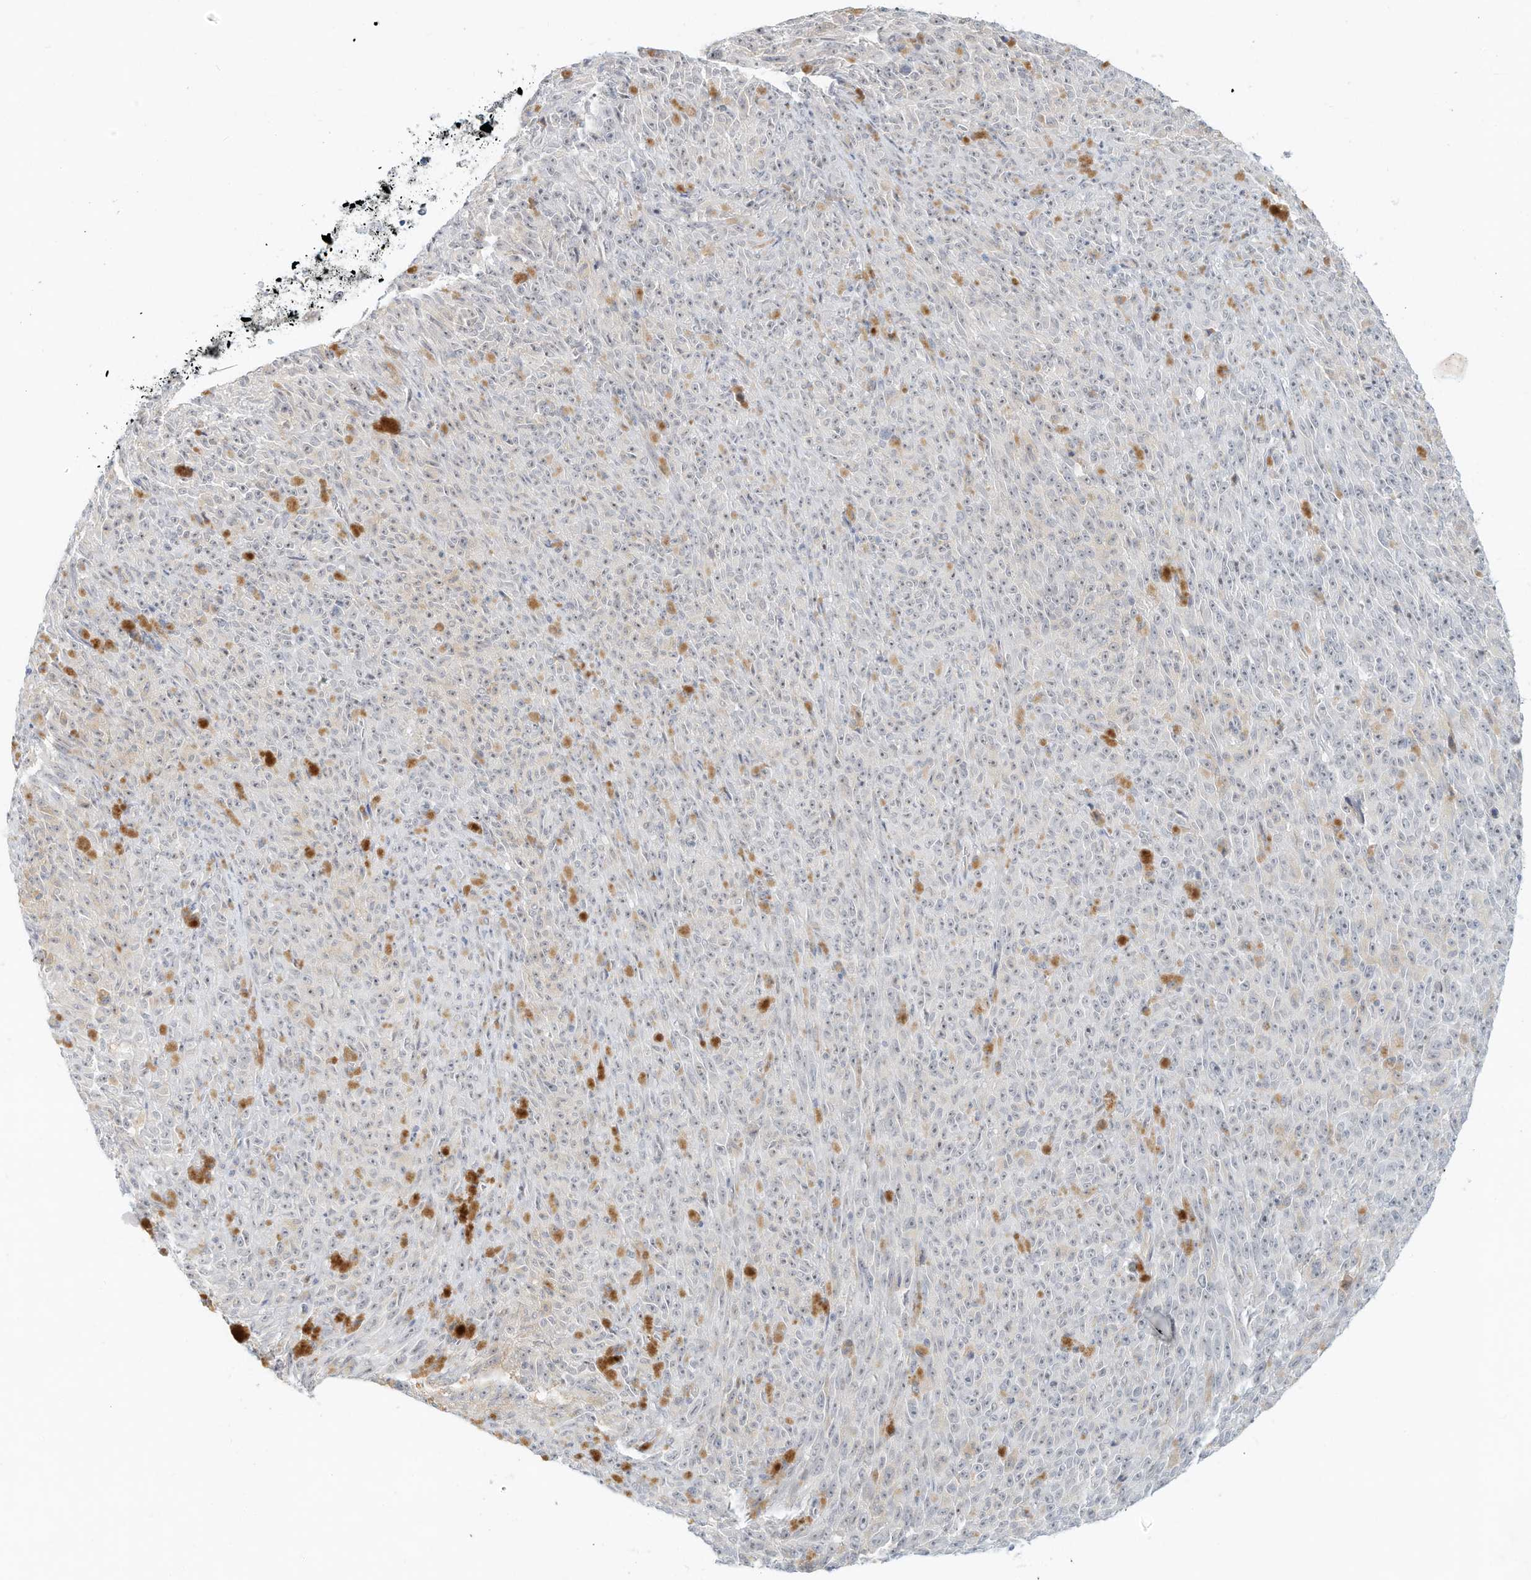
{"staining": {"intensity": "negative", "quantity": "none", "location": "none"}, "tissue": "melanoma", "cell_type": "Tumor cells", "image_type": "cancer", "snomed": [{"axis": "morphology", "description": "Malignant melanoma, NOS"}, {"axis": "topography", "description": "Skin"}], "caption": "Malignant melanoma stained for a protein using IHC shows no staining tumor cells.", "gene": "PAK6", "patient": {"sex": "female", "age": 82}}